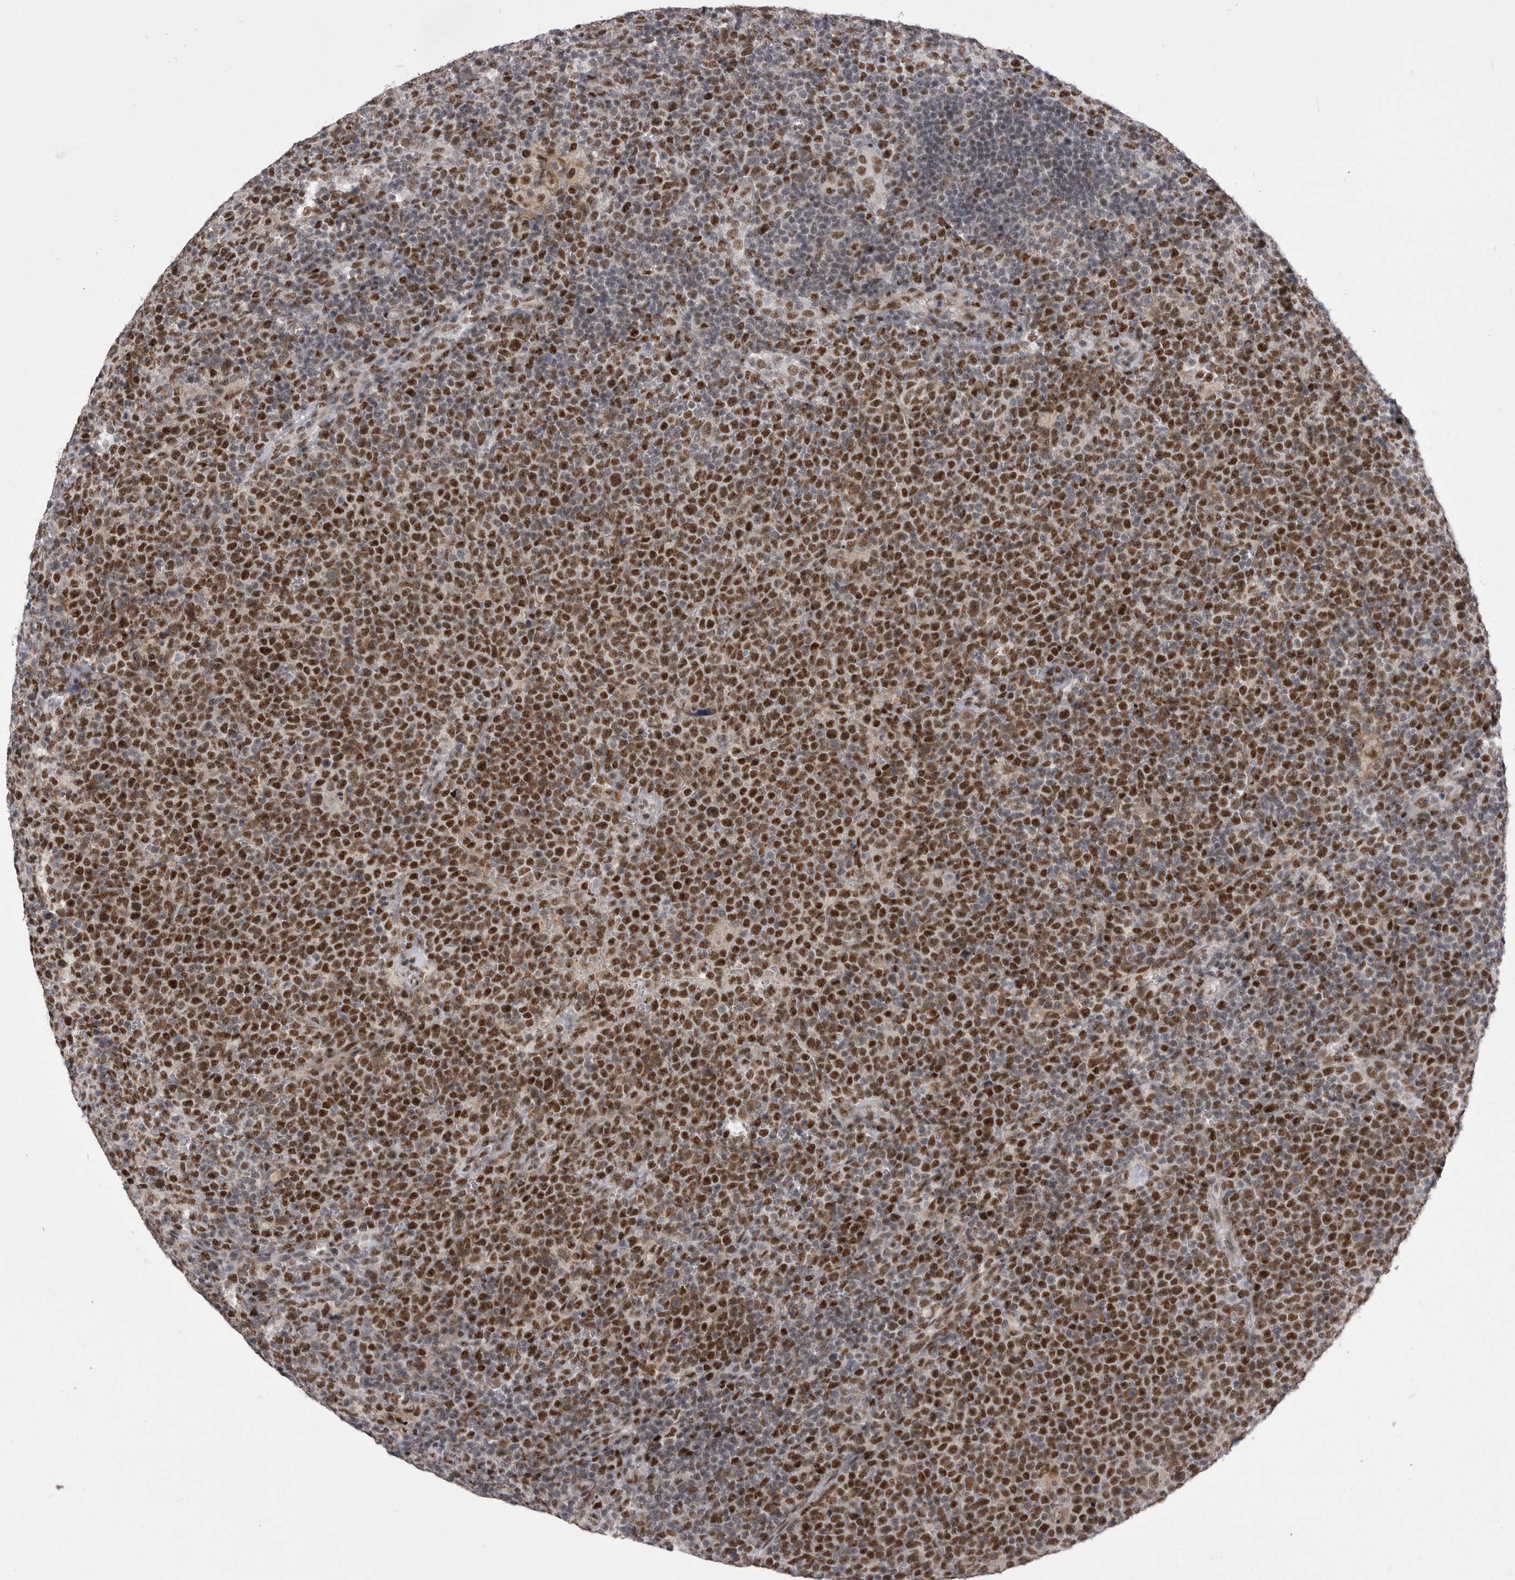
{"staining": {"intensity": "strong", "quantity": ">75%", "location": "nuclear"}, "tissue": "lymphoma", "cell_type": "Tumor cells", "image_type": "cancer", "snomed": [{"axis": "morphology", "description": "Malignant lymphoma, non-Hodgkin's type, High grade"}, {"axis": "topography", "description": "Lymph node"}], "caption": "IHC histopathology image of neoplastic tissue: malignant lymphoma, non-Hodgkin's type (high-grade) stained using immunohistochemistry exhibits high levels of strong protein expression localized specifically in the nuclear of tumor cells, appearing as a nuclear brown color.", "gene": "MEPCE", "patient": {"sex": "male", "age": 61}}